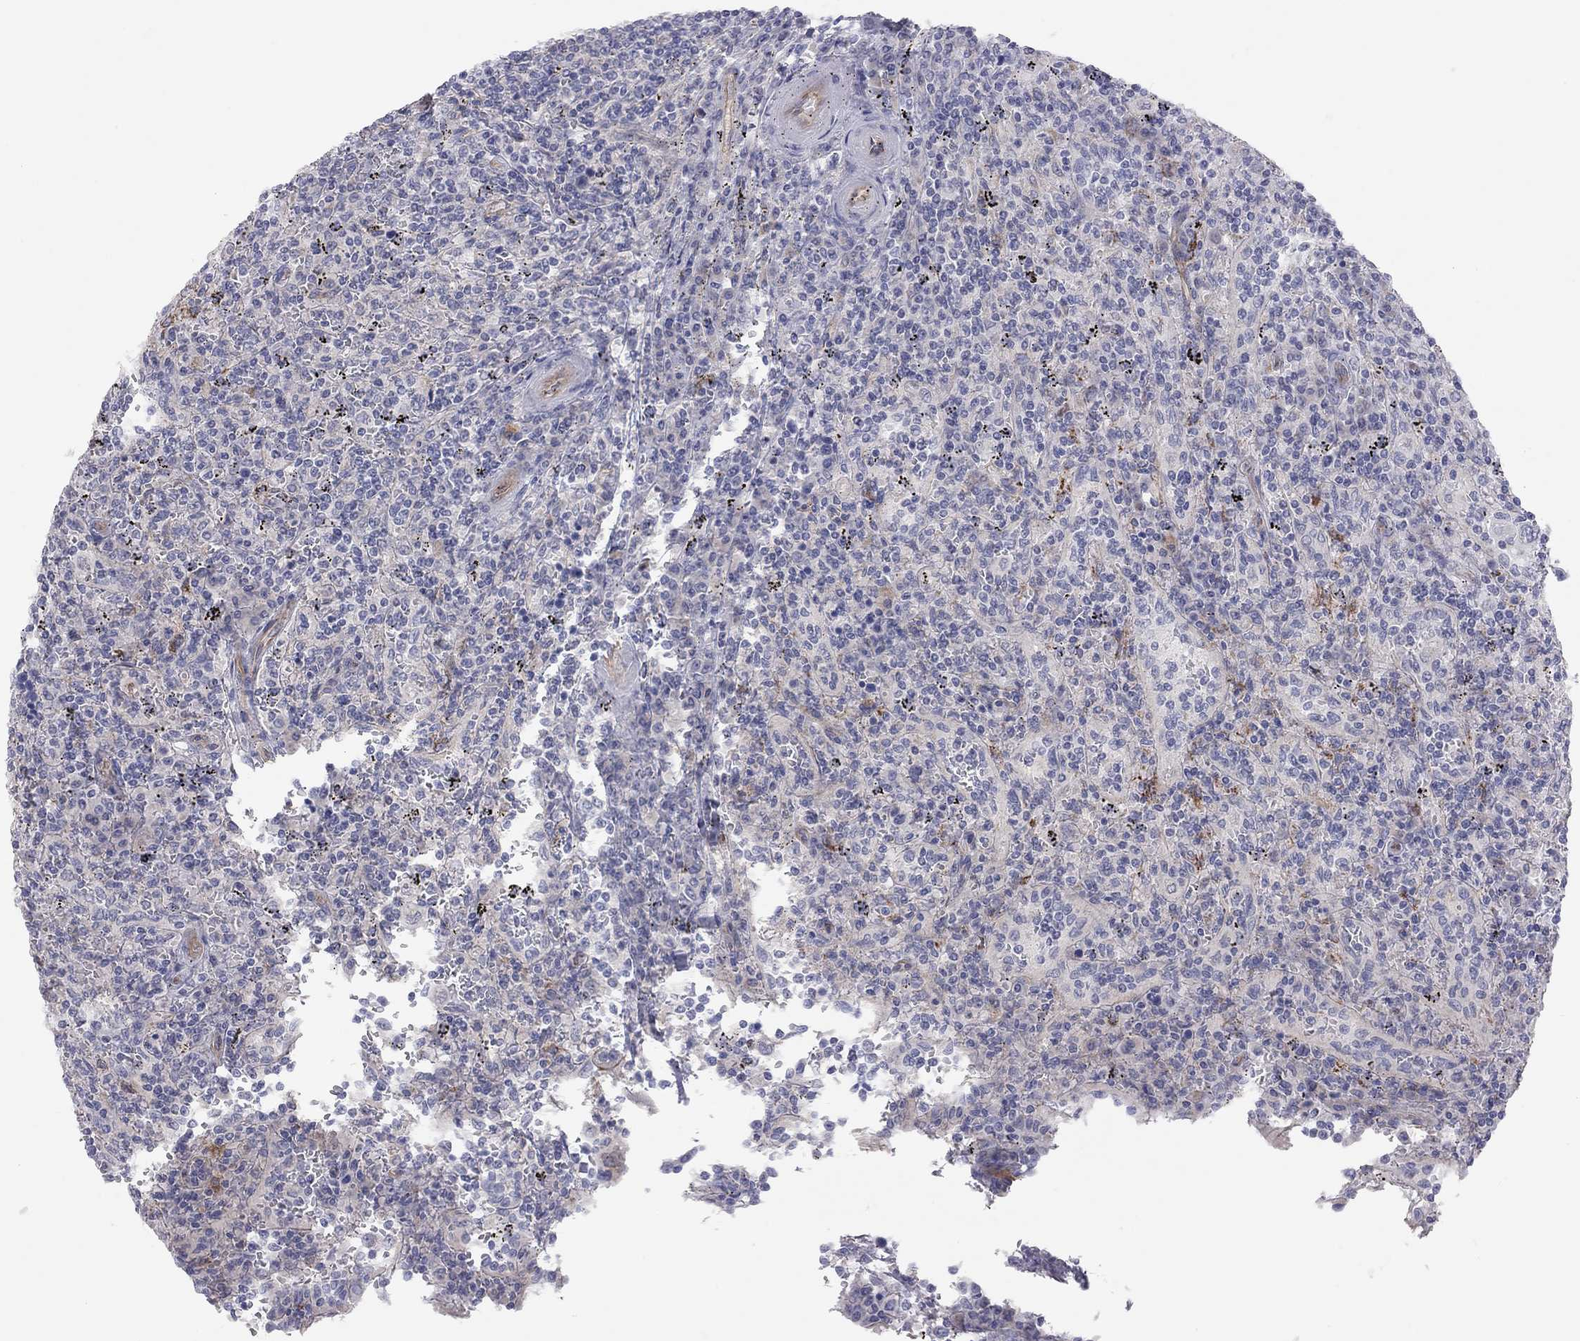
{"staining": {"intensity": "negative", "quantity": "none", "location": "none"}, "tissue": "lymphoma", "cell_type": "Tumor cells", "image_type": "cancer", "snomed": [{"axis": "morphology", "description": "Malignant lymphoma, non-Hodgkin's type, Low grade"}, {"axis": "topography", "description": "Spleen"}], "caption": "This is an immunohistochemistry micrograph of human lymphoma. There is no expression in tumor cells.", "gene": "GPRC5B", "patient": {"sex": "male", "age": 62}}